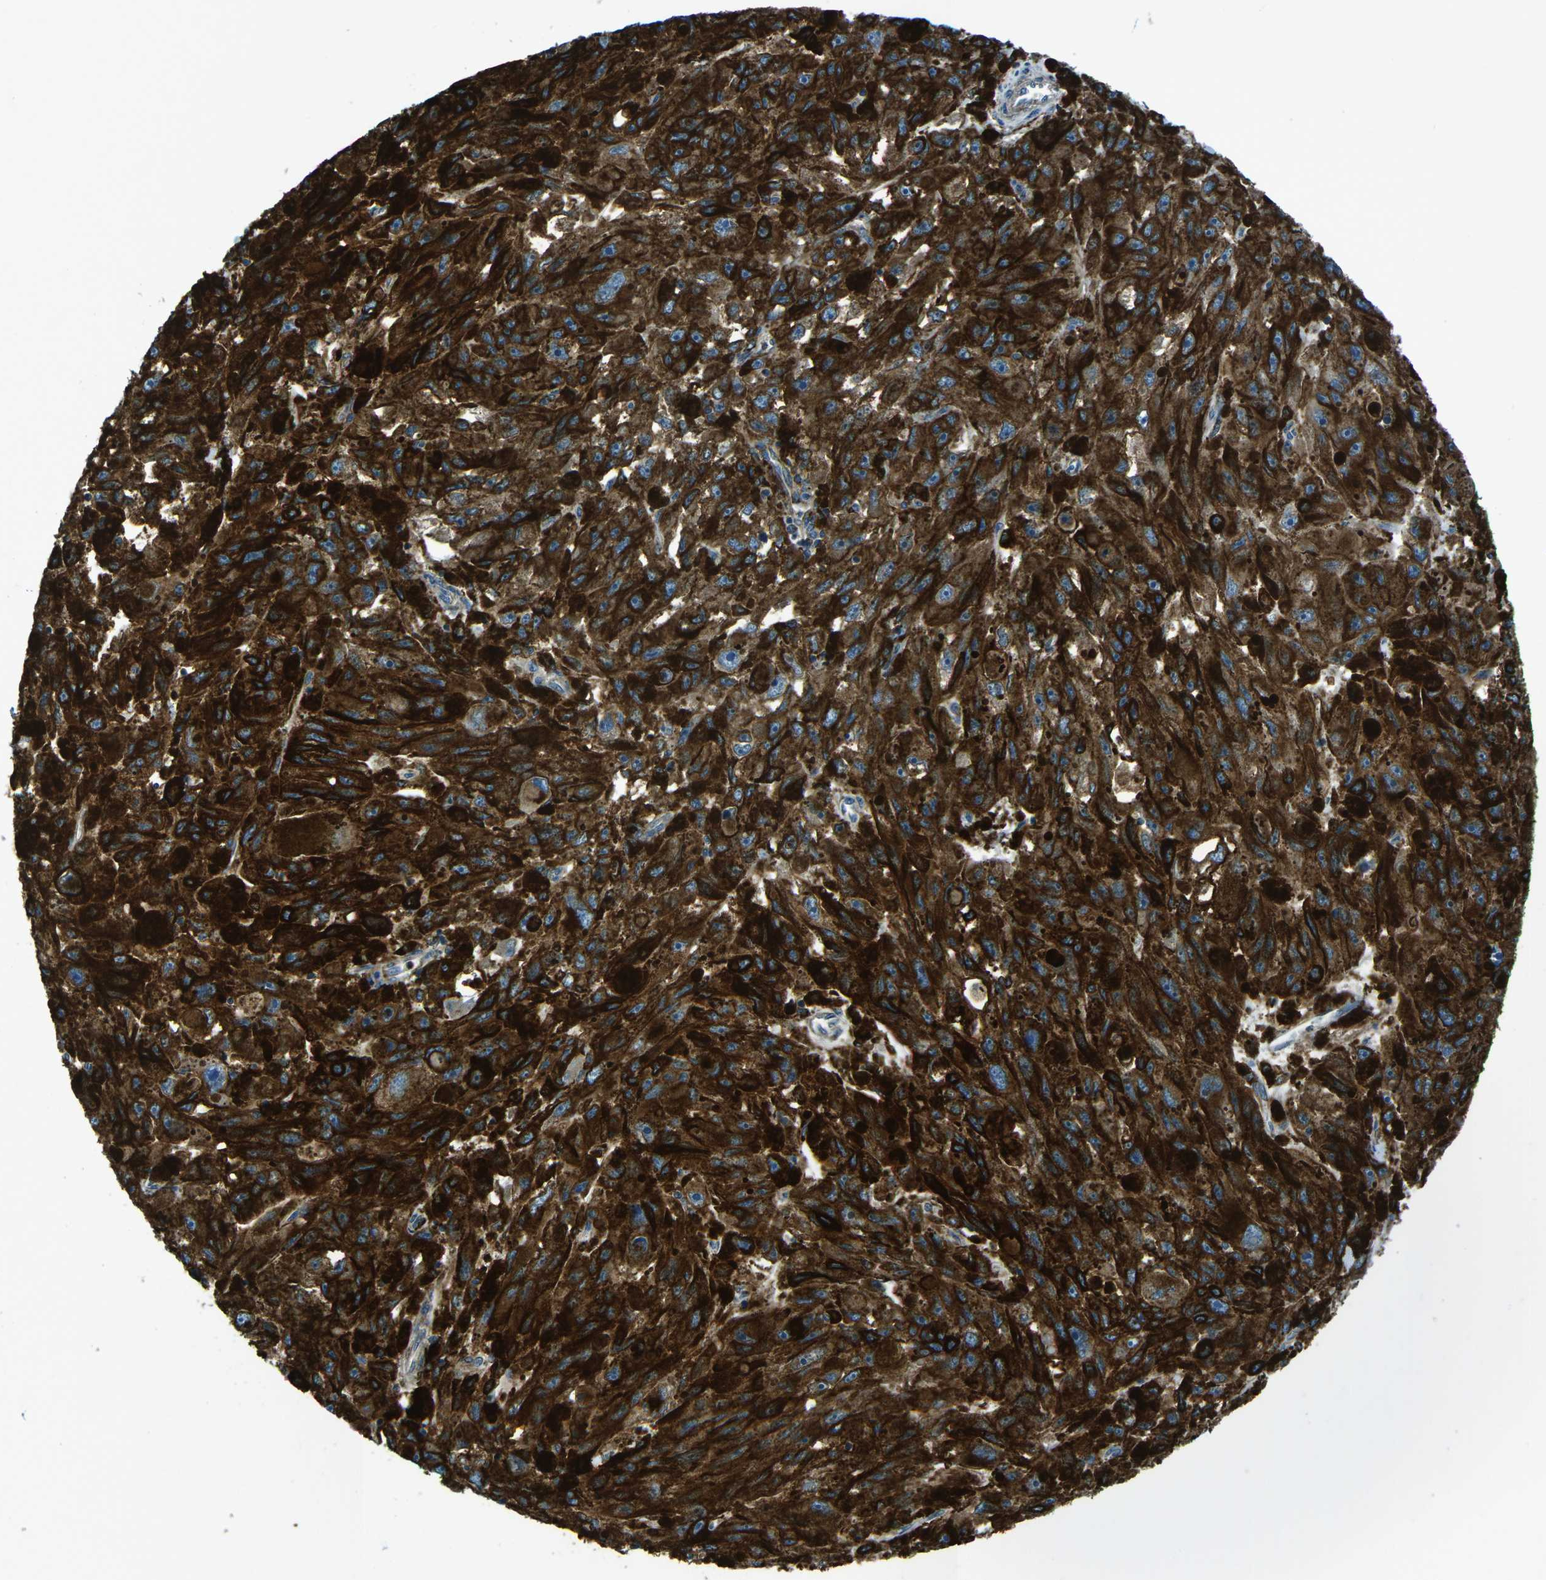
{"staining": {"intensity": "strong", "quantity": ">75%", "location": "cytoplasmic/membranous"}, "tissue": "melanoma", "cell_type": "Tumor cells", "image_type": "cancer", "snomed": [{"axis": "morphology", "description": "Malignant melanoma, NOS"}, {"axis": "topography", "description": "Skin"}], "caption": "Melanoma stained with a brown dye reveals strong cytoplasmic/membranous positive staining in about >75% of tumor cells.", "gene": "CDK17", "patient": {"sex": "female", "age": 104}}